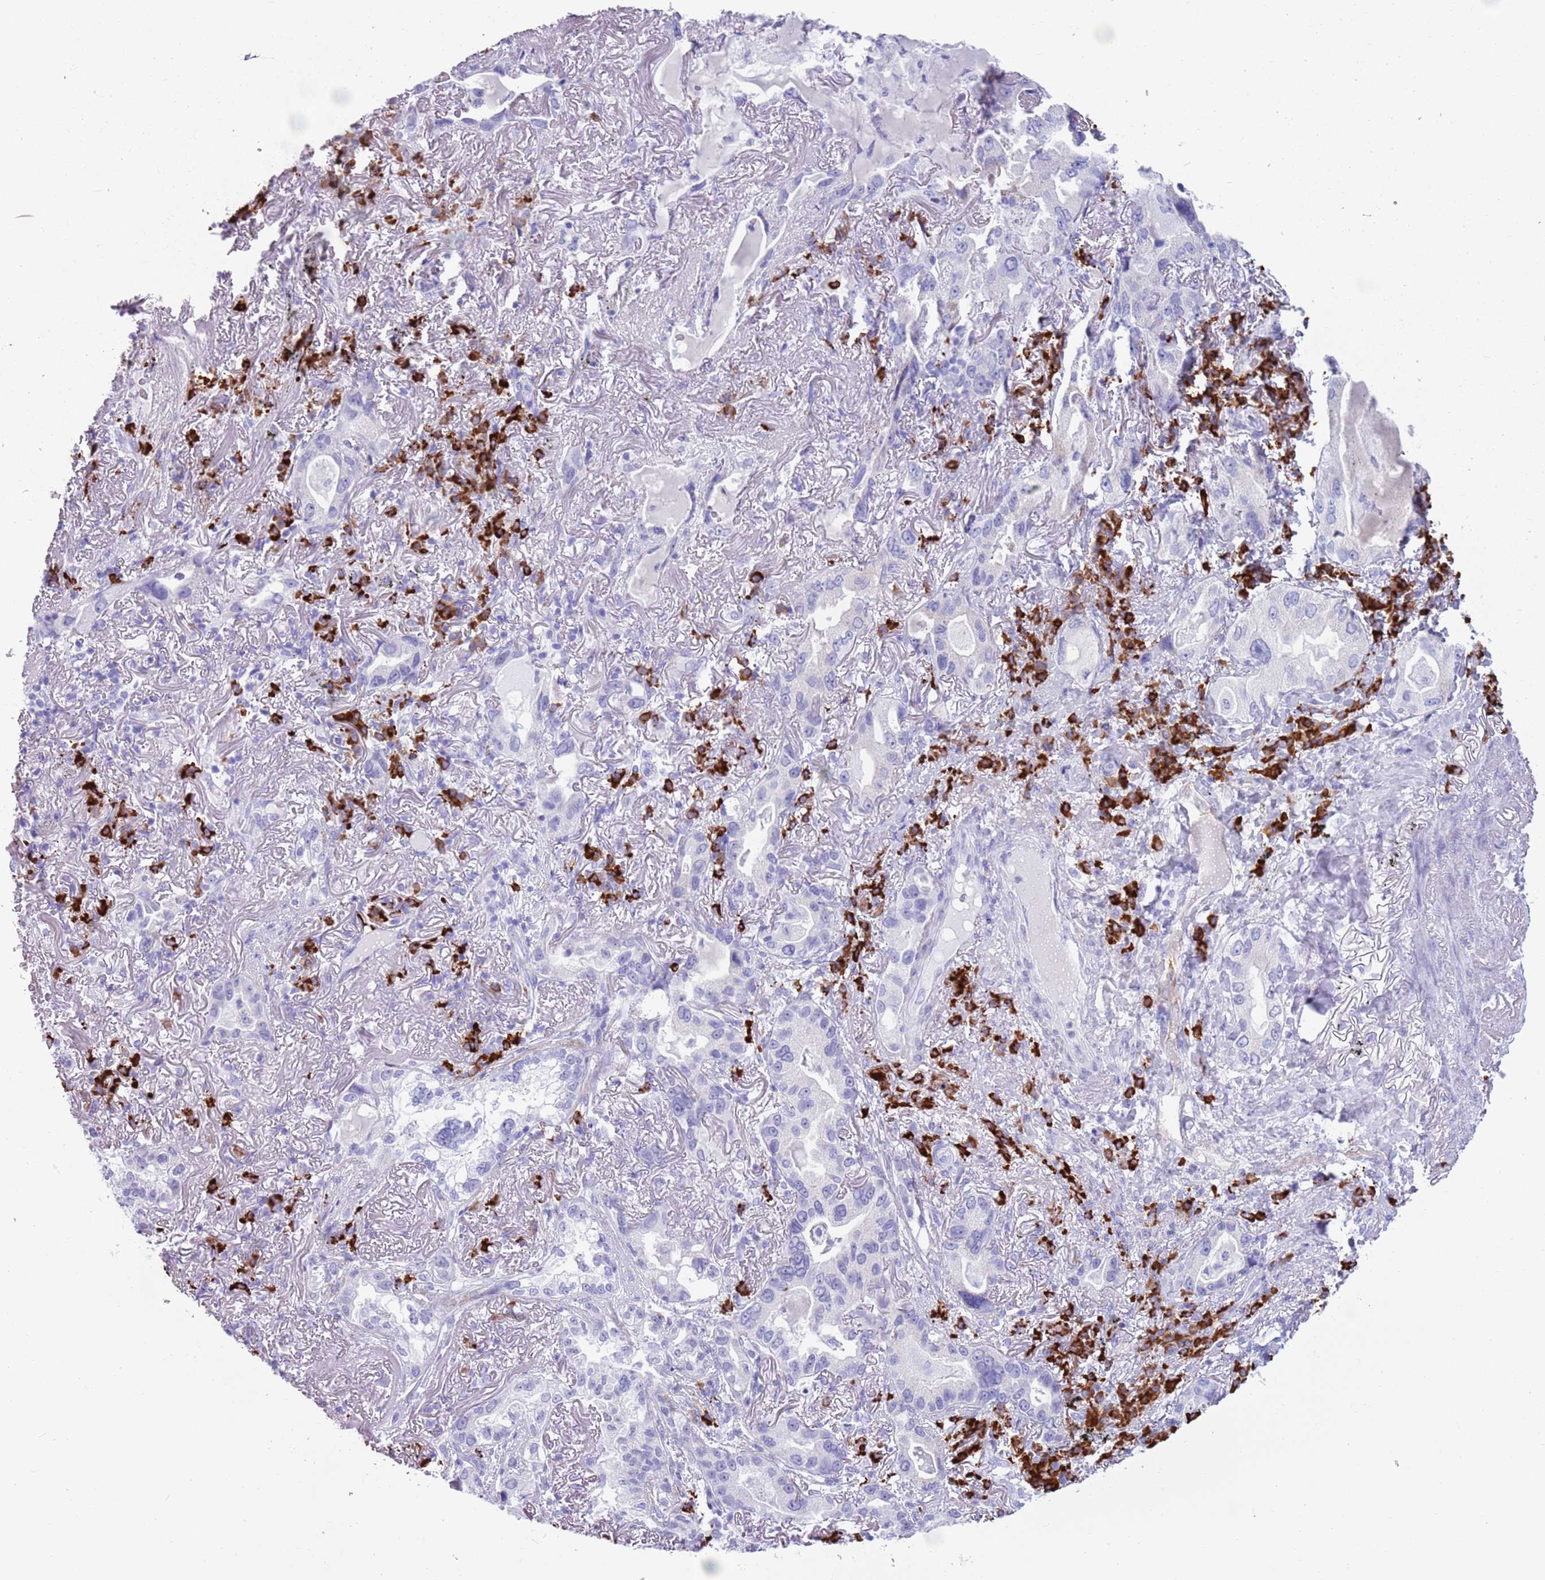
{"staining": {"intensity": "negative", "quantity": "none", "location": "none"}, "tissue": "lung cancer", "cell_type": "Tumor cells", "image_type": "cancer", "snomed": [{"axis": "morphology", "description": "Adenocarcinoma, NOS"}, {"axis": "topography", "description": "Lung"}], "caption": "Lung adenocarcinoma stained for a protein using immunohistochemistry (IHC) demonstrates no expression tumor cells.", "gene": "LY6G5B", "patient": {"sex": "female", "age": 69}}